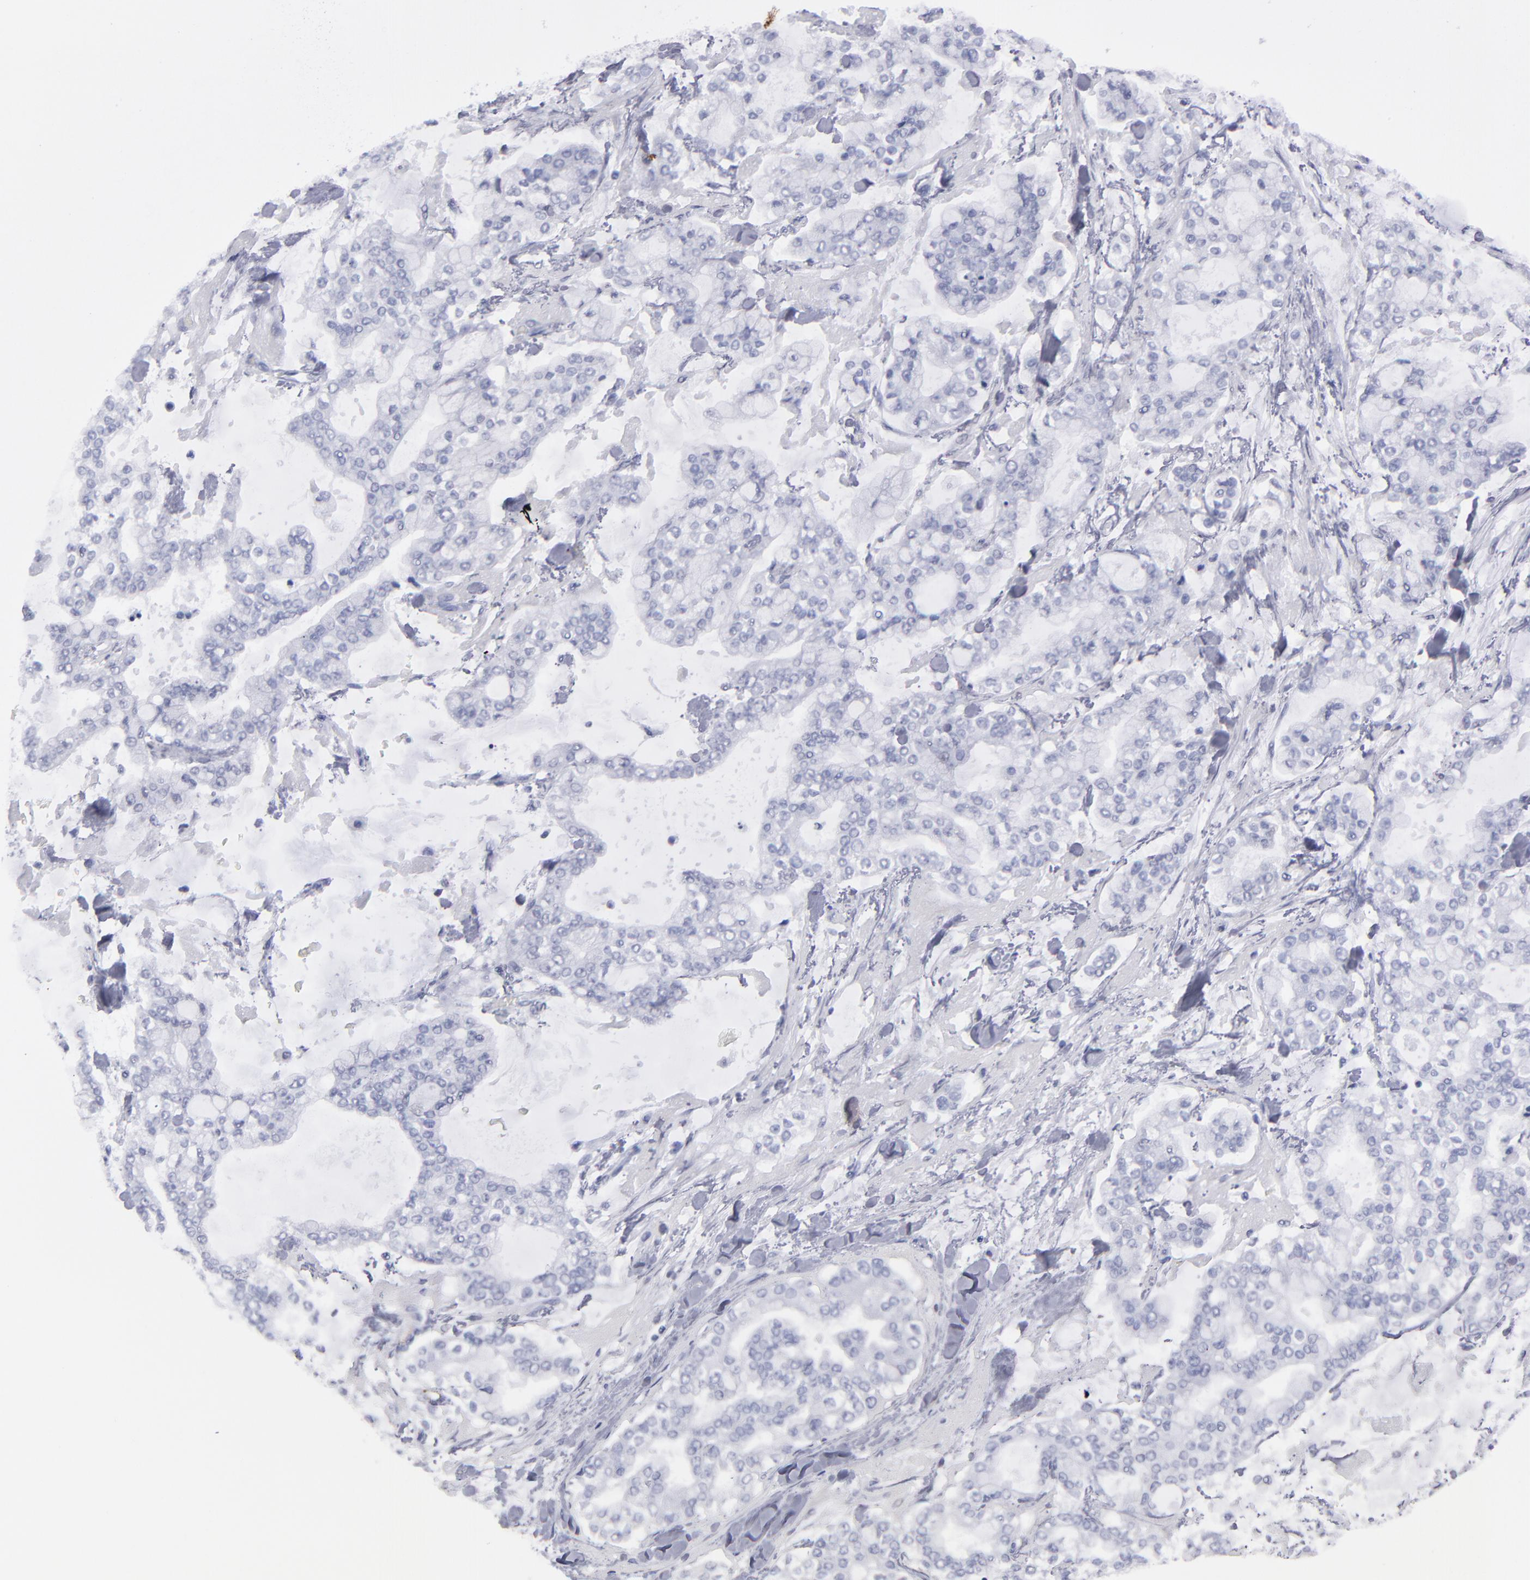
{"staining": {"intensity": "negative", "quantity": "none", "location": "none"}, "tissue": "stomach cancer", "cell_type": "Tumor cells", "image_type": "cancer", "snomed": [{"axis": "morphology", "description": "Normal tissue, NOS"}, {"axis": "morphology", "description": "Adenocarcinoma, NOS"}, {"axis": "topography", "description": "Stomach, upper"}, {"axis": "topography", "description": "Stomach"}], "caption": "Micrograph shows no significant protein expression in tumor cells of stomach cancer.", "gene": "ALDOB", "patient": {"sex": "male", "age": 76}}